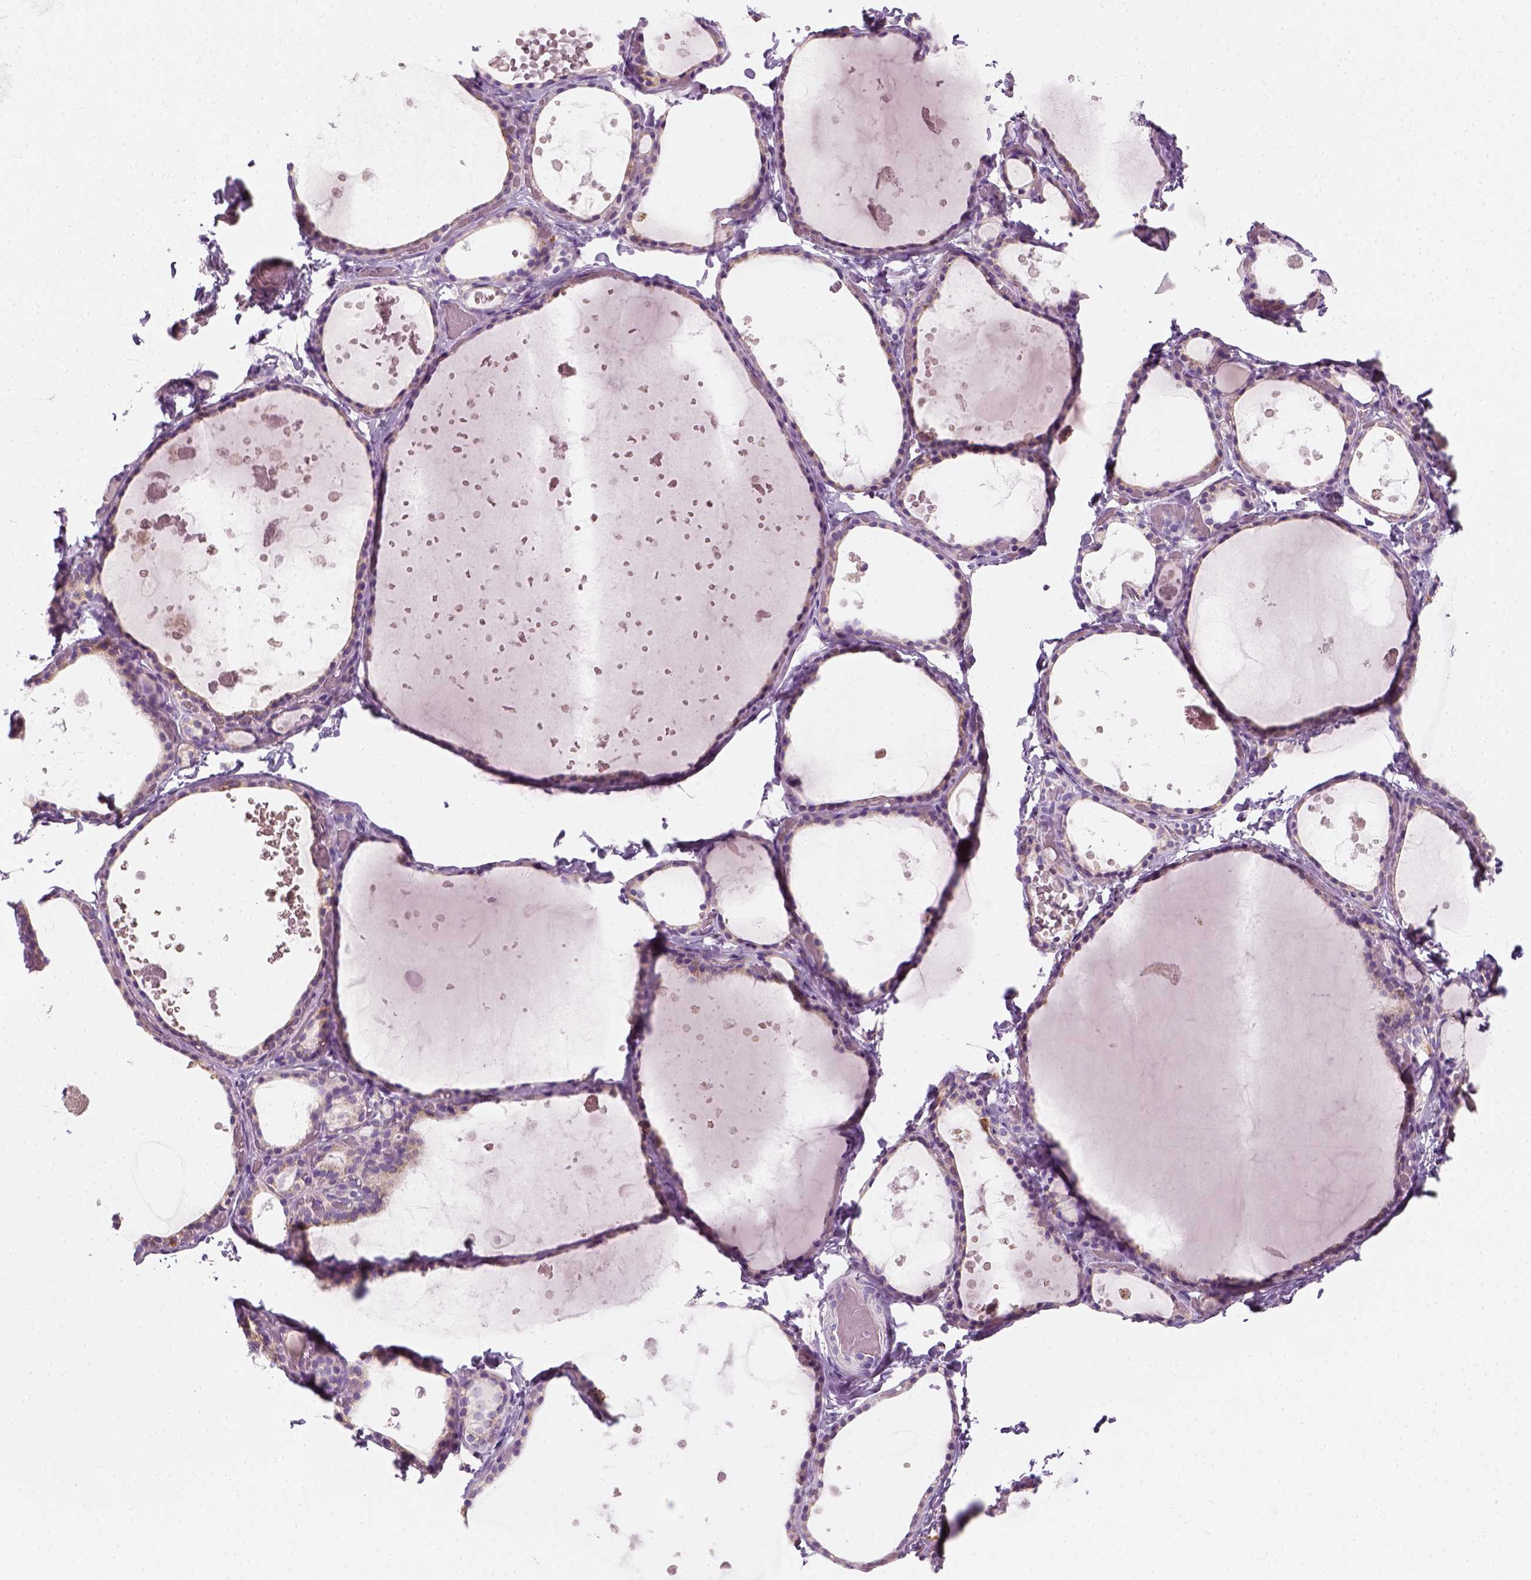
{"staining": {"intensity": "weak", "quantity": "25%-75%", "location": "cytoplasmic/membranous"}, "tissue": "thyroid gland", "cell_type": "Glandular cells", "image_type": "normal", "snomed": [{"axis": "morphology", "description": "Normal tissue, NOS"}, {"axis": "topography", "description": "Thyroid gland"}], "caption": "DAB immunohistochemical staining of normal thyroid gland exhibits weak cytoplasmic/membranous protein positivity in about 25%-75% of glandular cells.", "gene": "AWAT2", "patient": {"sex": "female", "age": 56}}